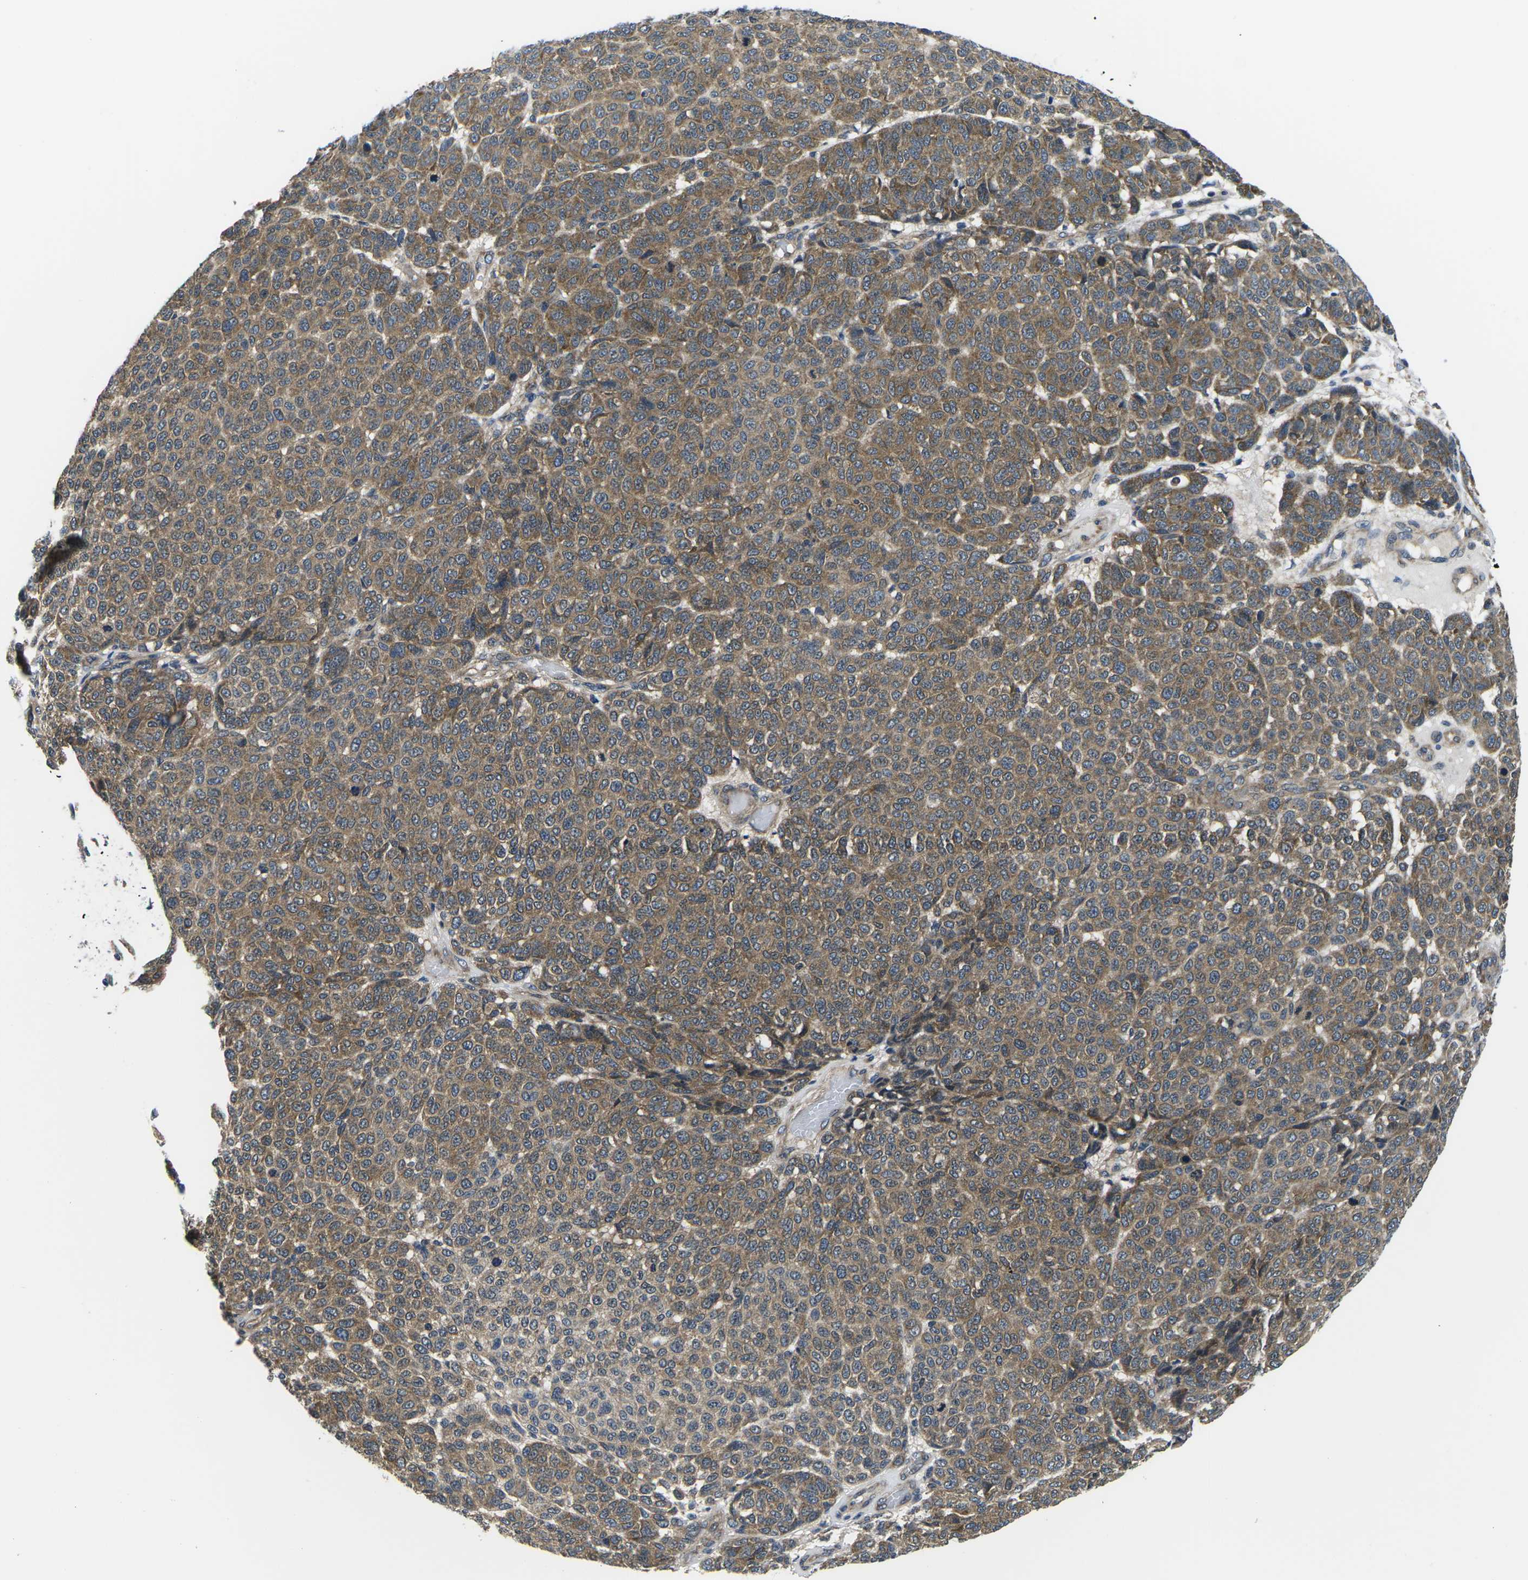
{"staining": {"intensity": "moderate", "quantity": ">75%", "location": "cytoplasmic/membranous"}, "tissue": "melanoma", "cell_type": "Tumor cells", "image_type": "cancer", "snomed": [{"axis": "morphology", "description": "Malignant melanoma, NOS"}, {"axis": "topography", "description": "Skin"}], "caption": "Immunohistochemical staining of human melanoma demonstrates moderate cytoplasmic/membranous protein staining in approximately >75% of tumor cells.", "gene": "GSK3B", "patient": {"sex": "male", "age": 59}}